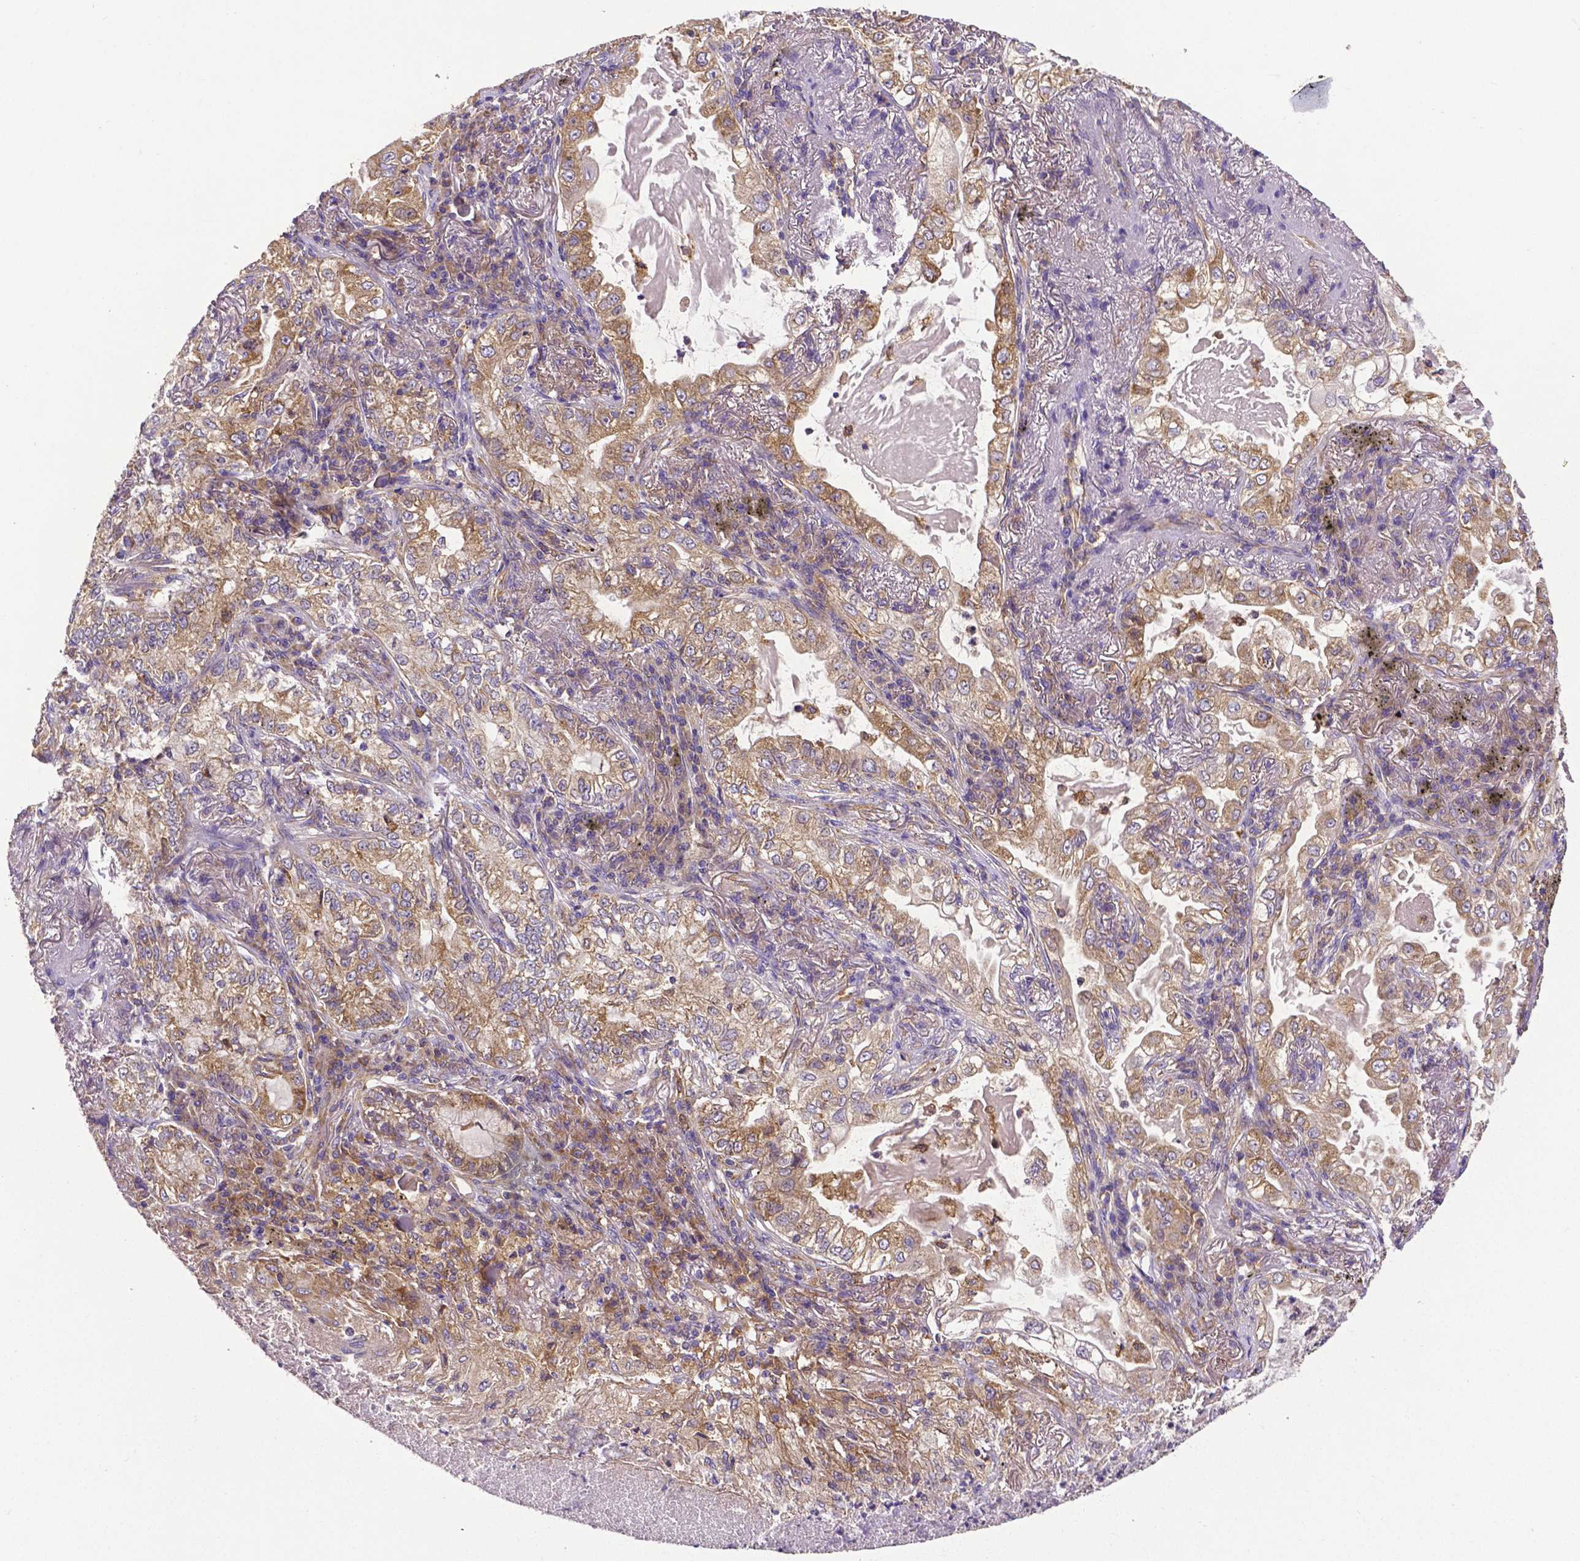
{"staining": {"intensity": "moderate", "quantity": ">75%", "location": "cytoplasmic/membranous"}, "tissue": "lung cancer", "cell_type": "Tumor cells", "image_type": "cancer", "snomed": [{"axis": "morphology", "description": "Adenocarcinoma, NOS"}, {"axis": "topography", "description": "Lung"}], "caption": "Tumor cells reveal moderate cytoplasmic/membranous expression in approximately >75% of cells in lung cancer. The staining is performed using DAB brown chromogen to label protein expression. The nuclei are counter-stained blue using hematoxylin.", "gene": "DICER1", "patient": {"sex": "female", "age": 73}}